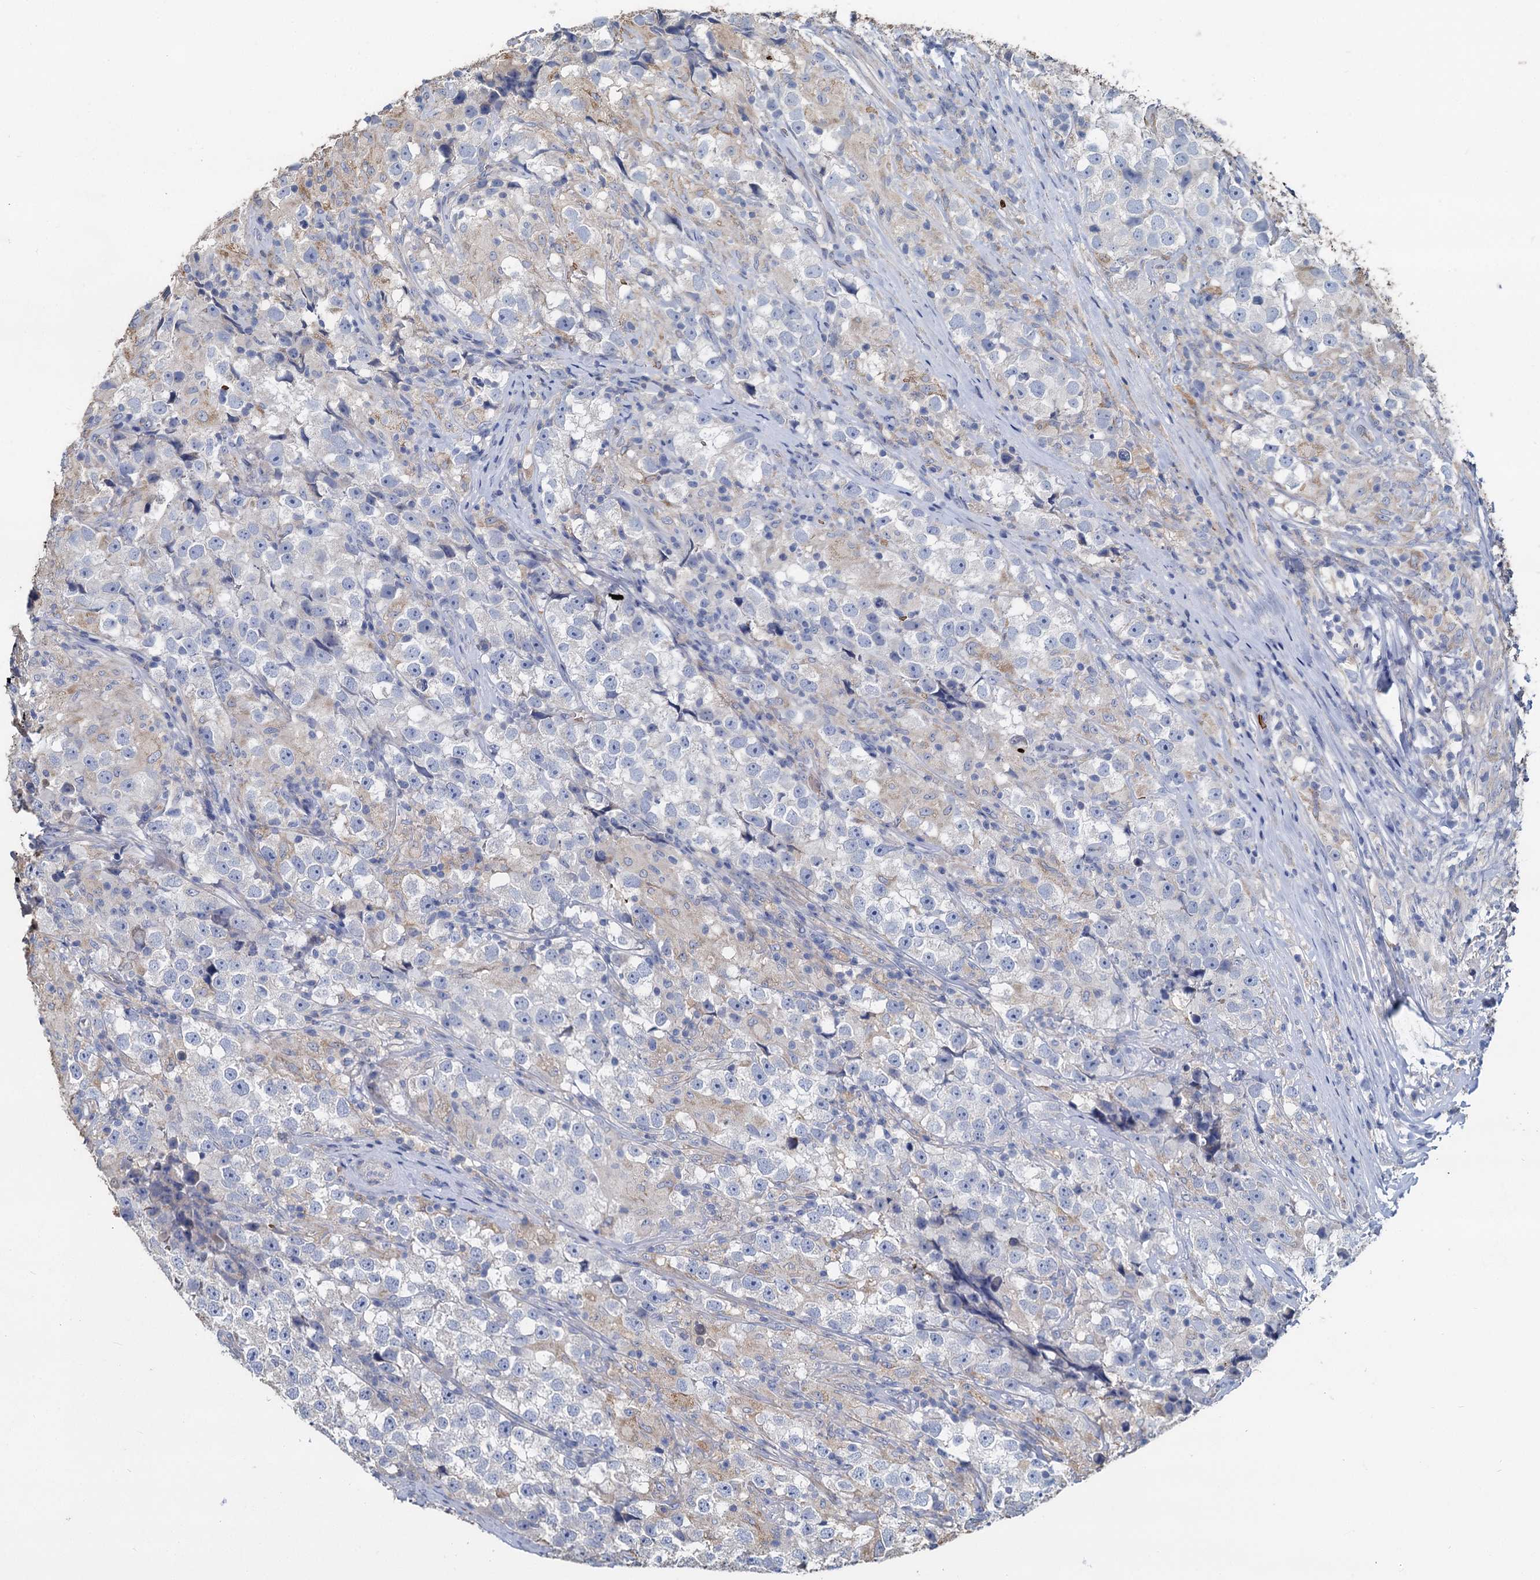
{"staining": {"intensity": "negative", "quantity": "none", "location": "none"}, "tissue": "testis cancer", "cell_type": "Tumor cells", "image_type": "cancer", "snomed": [{"axis": "morphology", "description": "Seminoma, NOS"}, {"axis": "topography", "description": "Testis"}], "caption": "Image shows no significant protein positivity in tumor cells of seminoma (testis).", "gene": "TCTN2", "patient": {"sex": "male", "age": 46}}